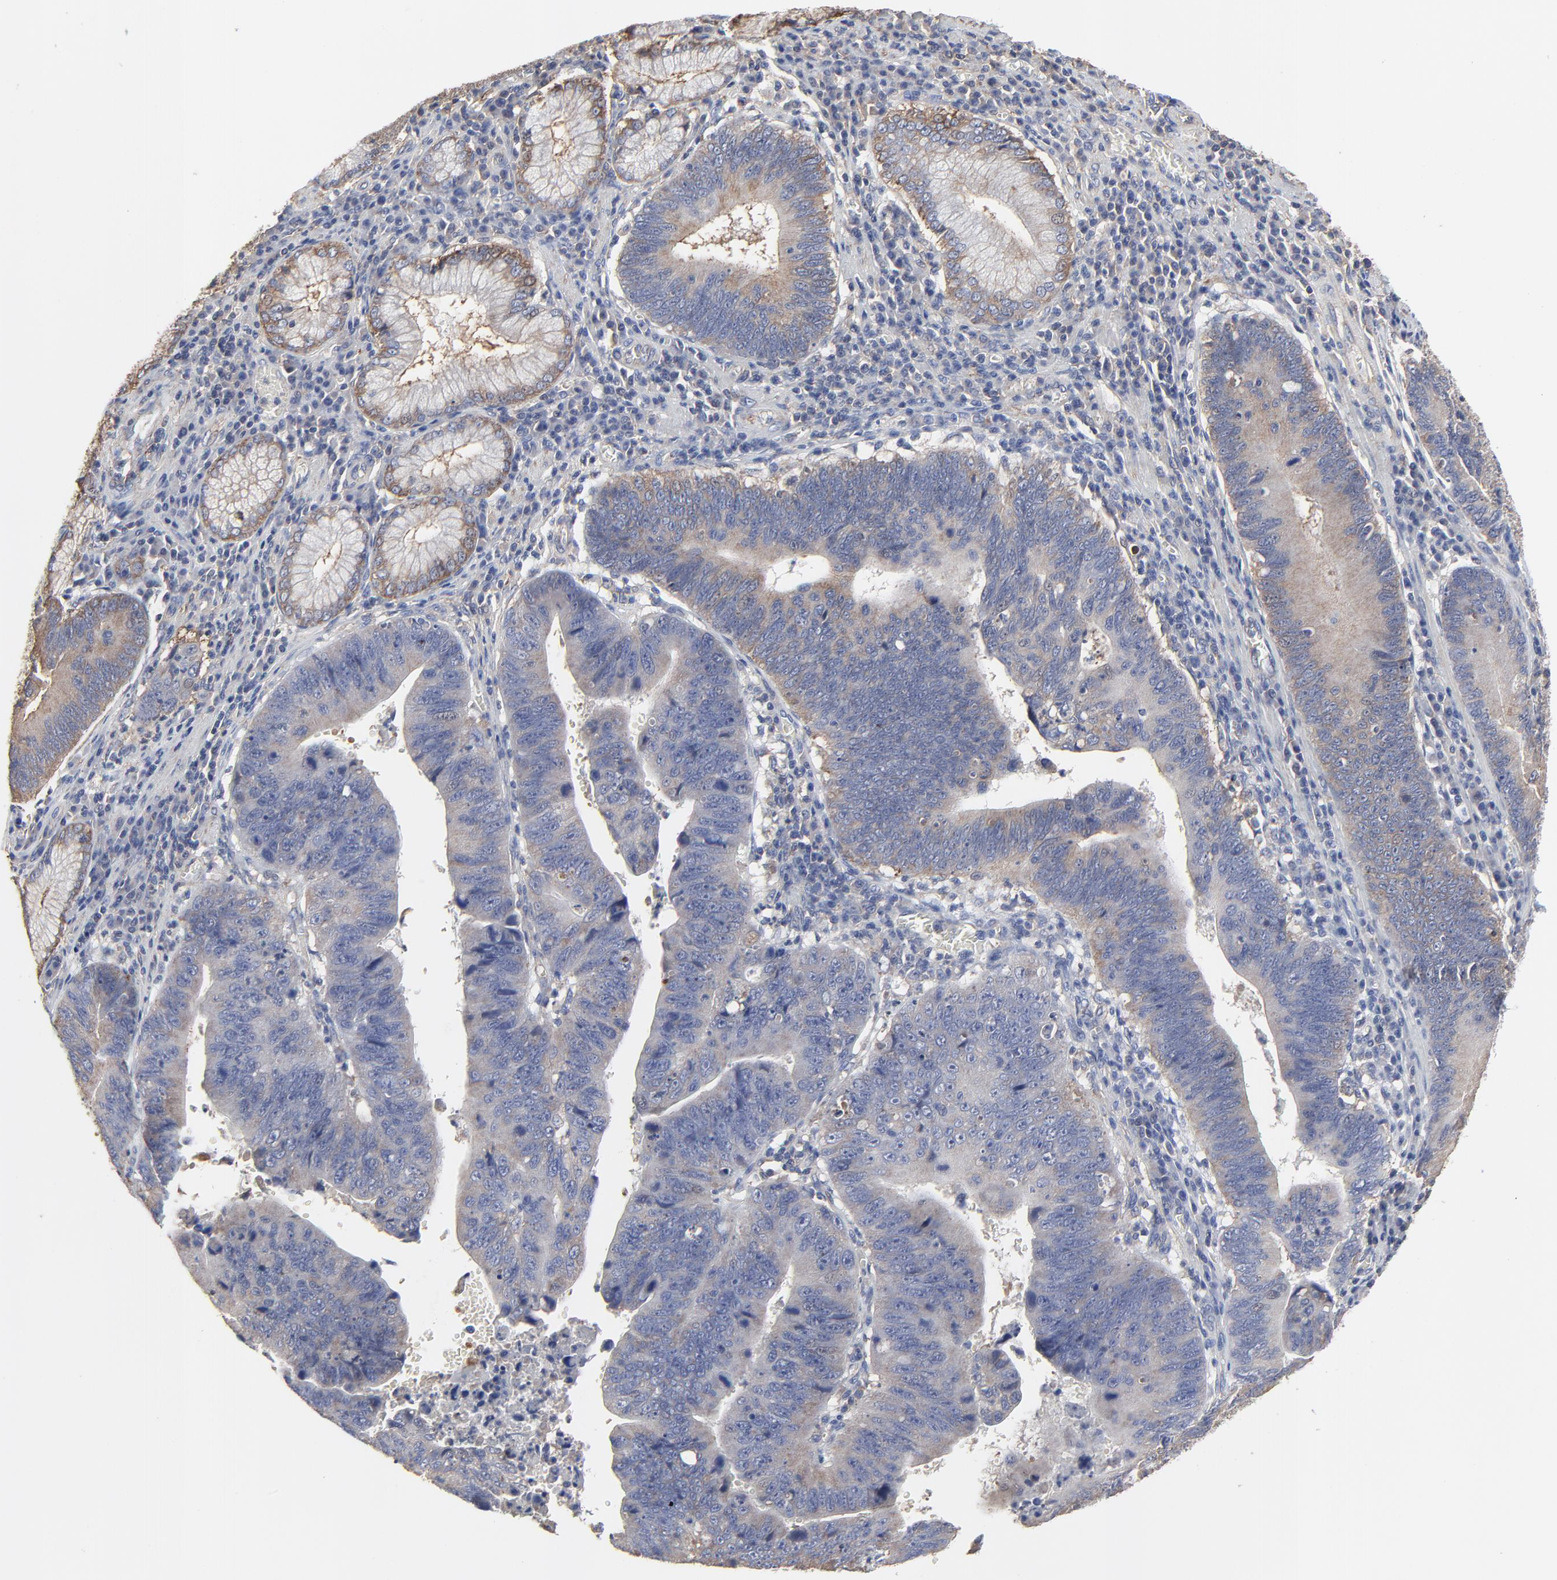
{"staining": {"intensity": "moderate", "quantity": ">75%", "location": "cytoplasmic/membranous"}, "tissue": "stomach cancer", "cell_type": "Tumor cells", "image_type": "cancer", "snomed": [{"axis": "morphology", "description": "Adenocarcinoma, NOS"}, {"axis": "topography", "description": "Stomach"}], "caption": "IHC micrograph of human stomach adenocarcinoma stained for a protein (brown), which demonstrates medium levels of moderate cytoplasmic/membranous staining in approximately >75% of tumor cells.", "gene": "NXF3", "patient": {"sex": "male", "age": 59}}